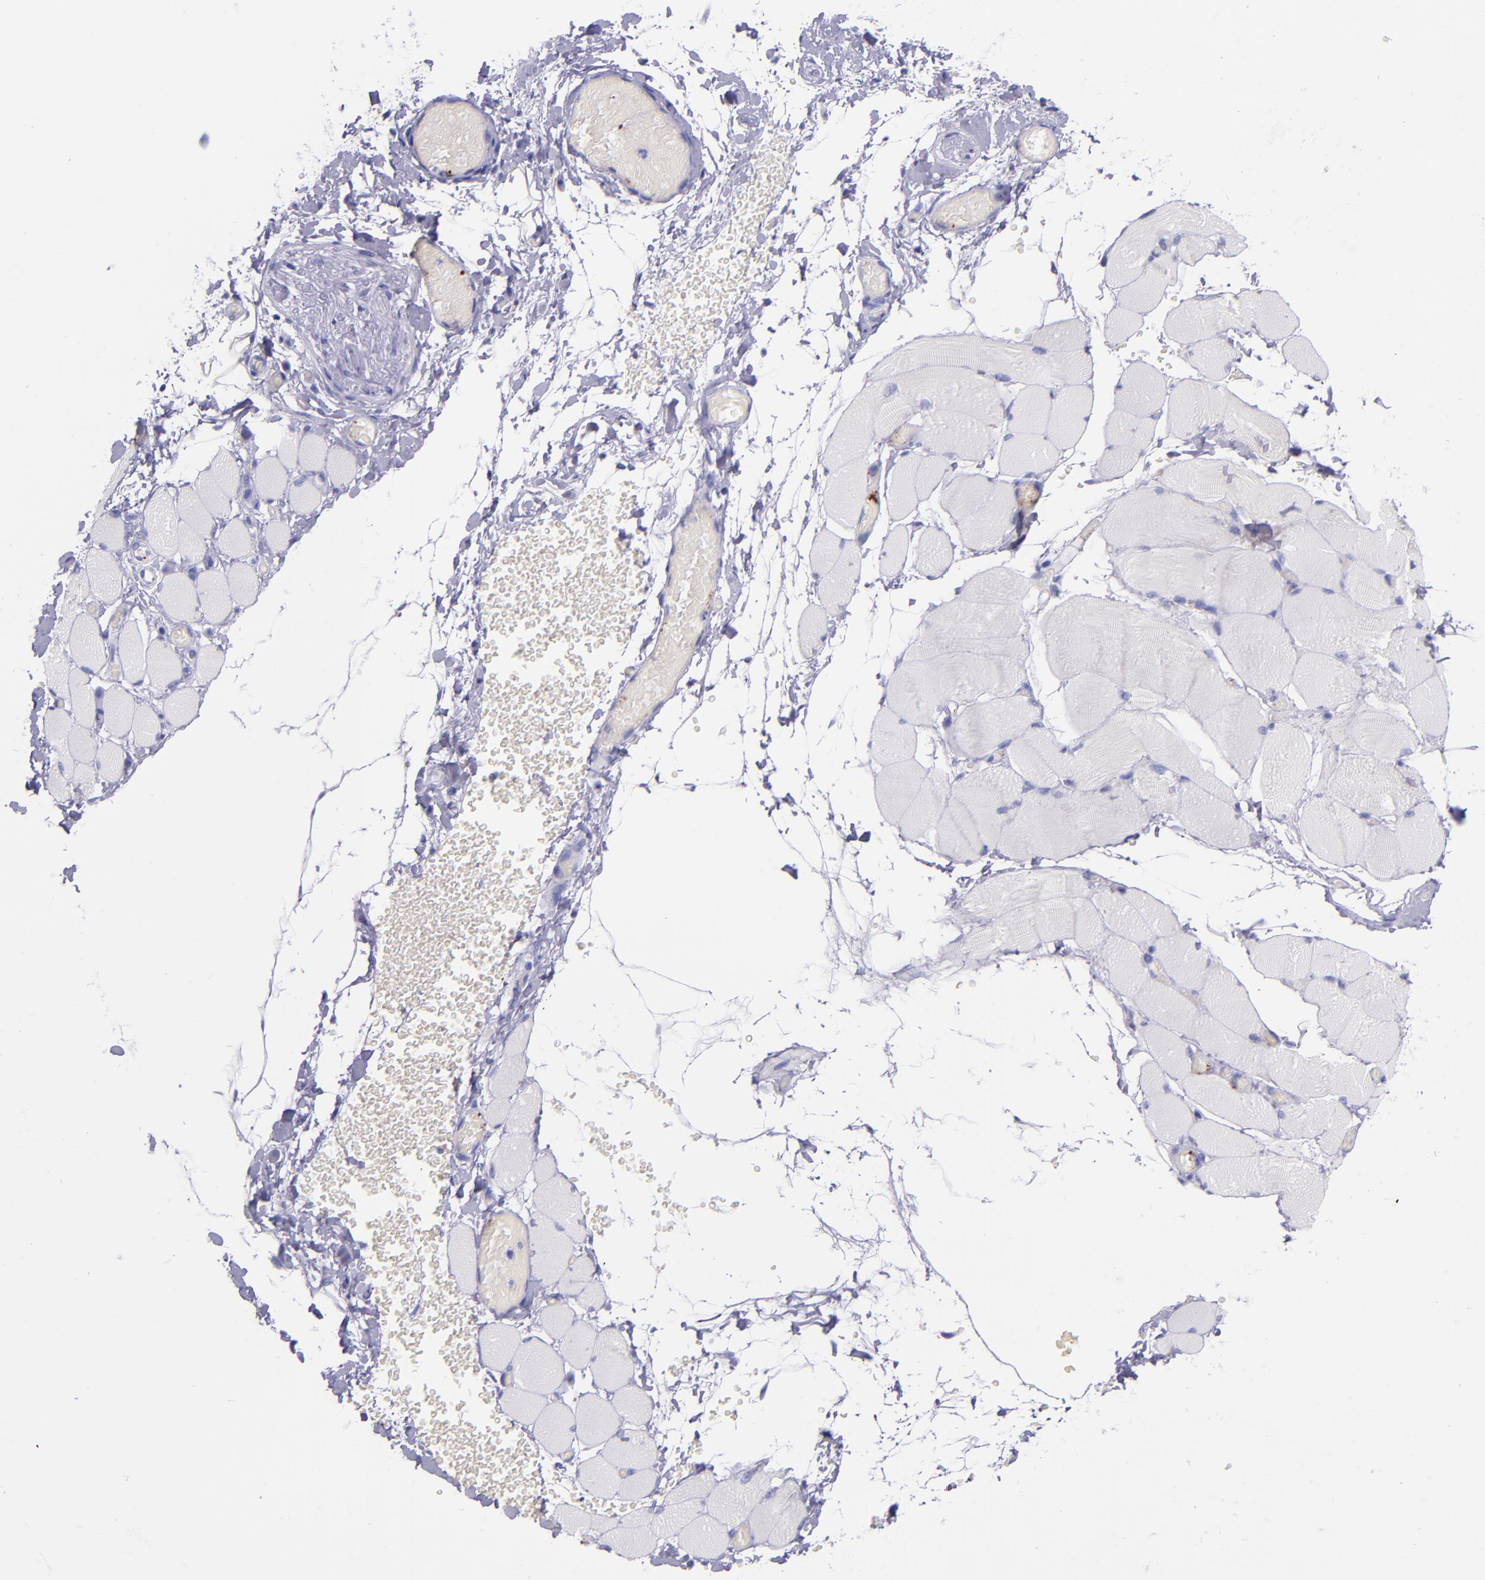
{"staining": {"intensity": "negative", "quantity": "none", "location": "none"}, "tissue": "skeletal muscle", "cell_type": "Myocytes", "image_type": "normal", "snomed": [{"axis": "morphology", "description": "Normal tissue, NOS"}, {"axis": "topography", "description": "Skeletal muscle"}, {"axis": "topography", "description": "Soft tissue"}], "caption": "This is a micrograph of immunohistochemistry staining of benign skeletal muscle, which shows no expression in myocytes.", "gene": "SELE", "patient": {"sex": "female", "age": 58}}